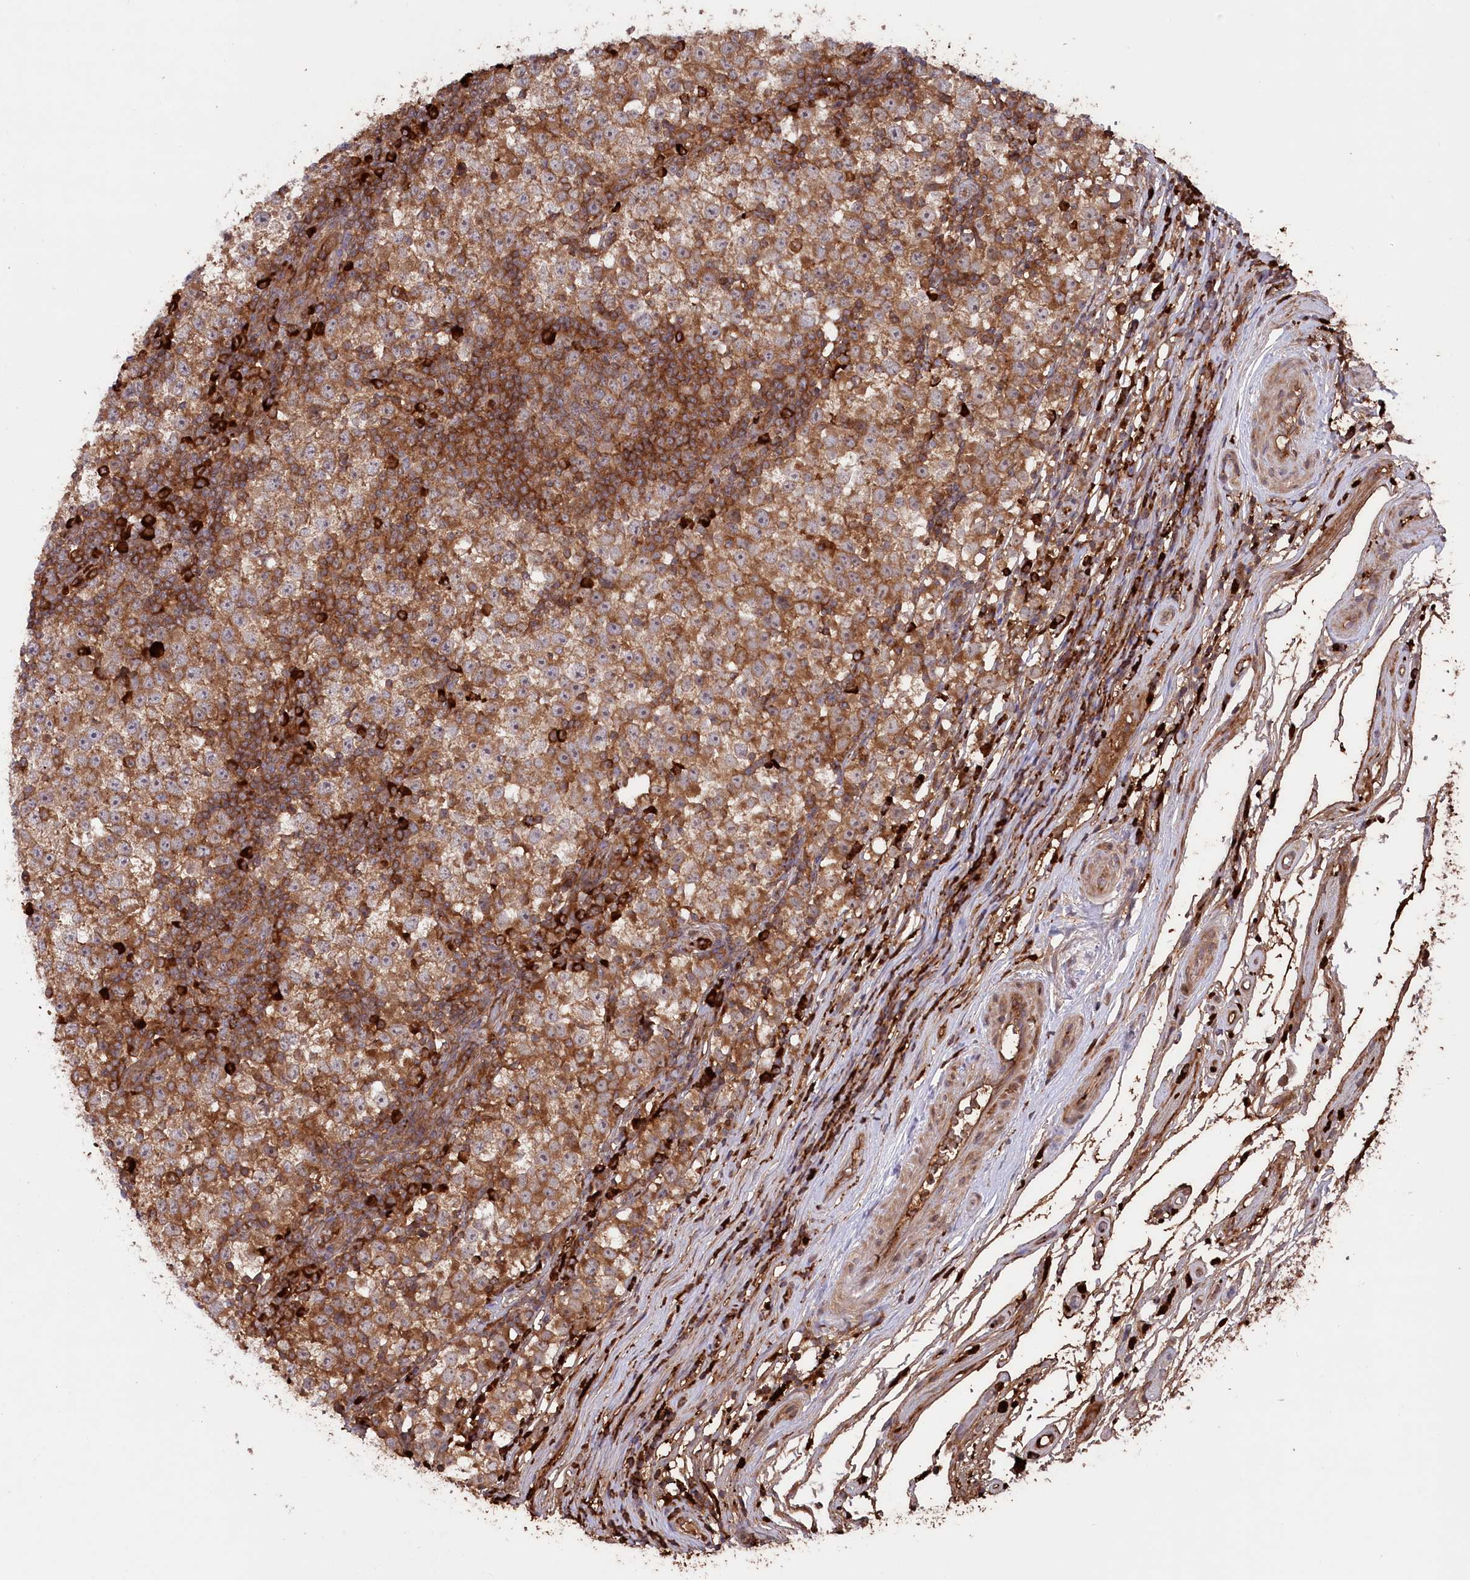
{"staining": {"intensity": "moderate", "quantity": ">75%", "location": "cytoplasmic/membranous"}, "tissue": "testis cancer", "cell_type": "Tumor cells", "image_type": "cancer", "snomed": [{"axis": "morphology", "description": "Seminoma, NOS"}, {"axis": "topography", "description": "Testis"}], "caption": "Brown immunohistochemical staining in seminoma (testis) displays moderate cytoplasmic/membranous expression in approximately >75% of tumor cells. The protein of interest is stained brown, and the nuclei are stained in blue (DAB (3,3'-diaminobenzidine) IHC with brightfield microscopy, high magnification).", "gene": "PPP1R21", "patient": {"sex": "male", "age": 65}}